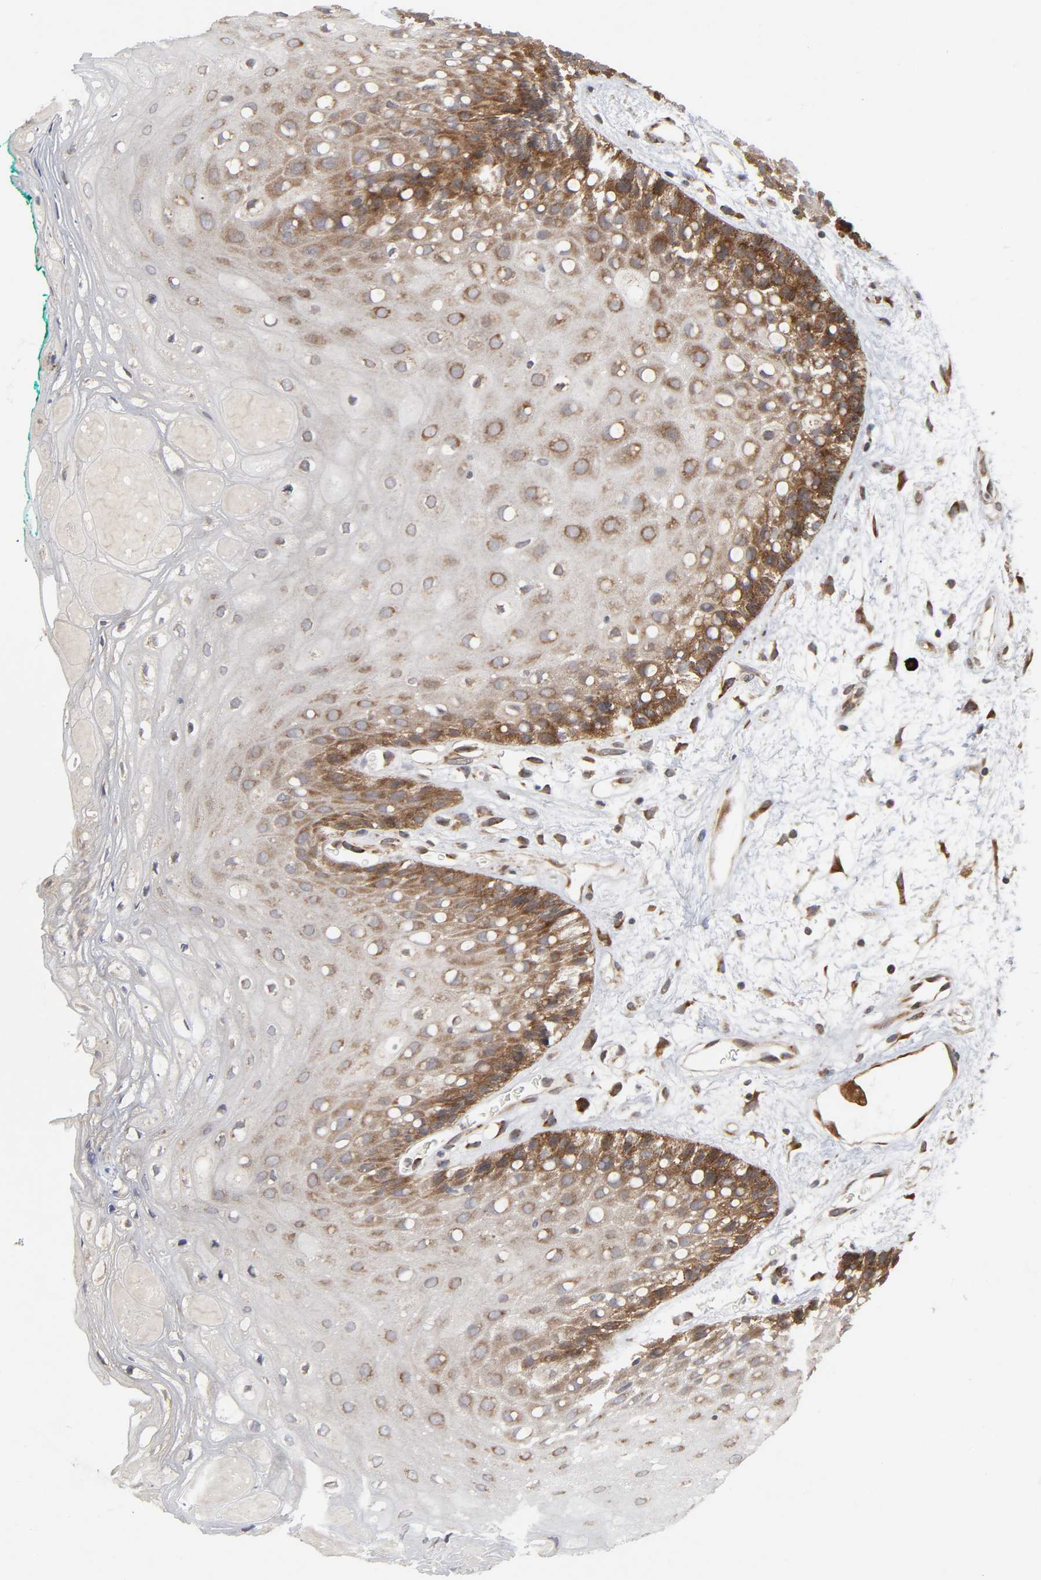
{"staining": {"intensity": "moderate", "quantity": ">75%", "location": "cytoplasmic/membranous"}, "tissue": "oral mucosa", "cell_type": "Squamous epithelial cells", "image_type": "normal", "snomed": [{"axis": "morphology", "description": "Normal tissue, NOS"}, {"axis": "morphology", "description": "Squamous cell carcinoma, NOS"}, {"axis": "topography", "description": "Skeletal muscle"}, {"axis": "topography", "description": "Oral tissue"}, {"axis": "topography", "description": "Head-Neck"}], "caption": "Immunohistochemical staining of normal oral mucosa shows >75% levels of moderate cytoplasmic/membranous protein staining in about >75% of squamous epithelial cells.", "gene": "SLC30A9", "patient": {"sex": "female", "age": 84}}